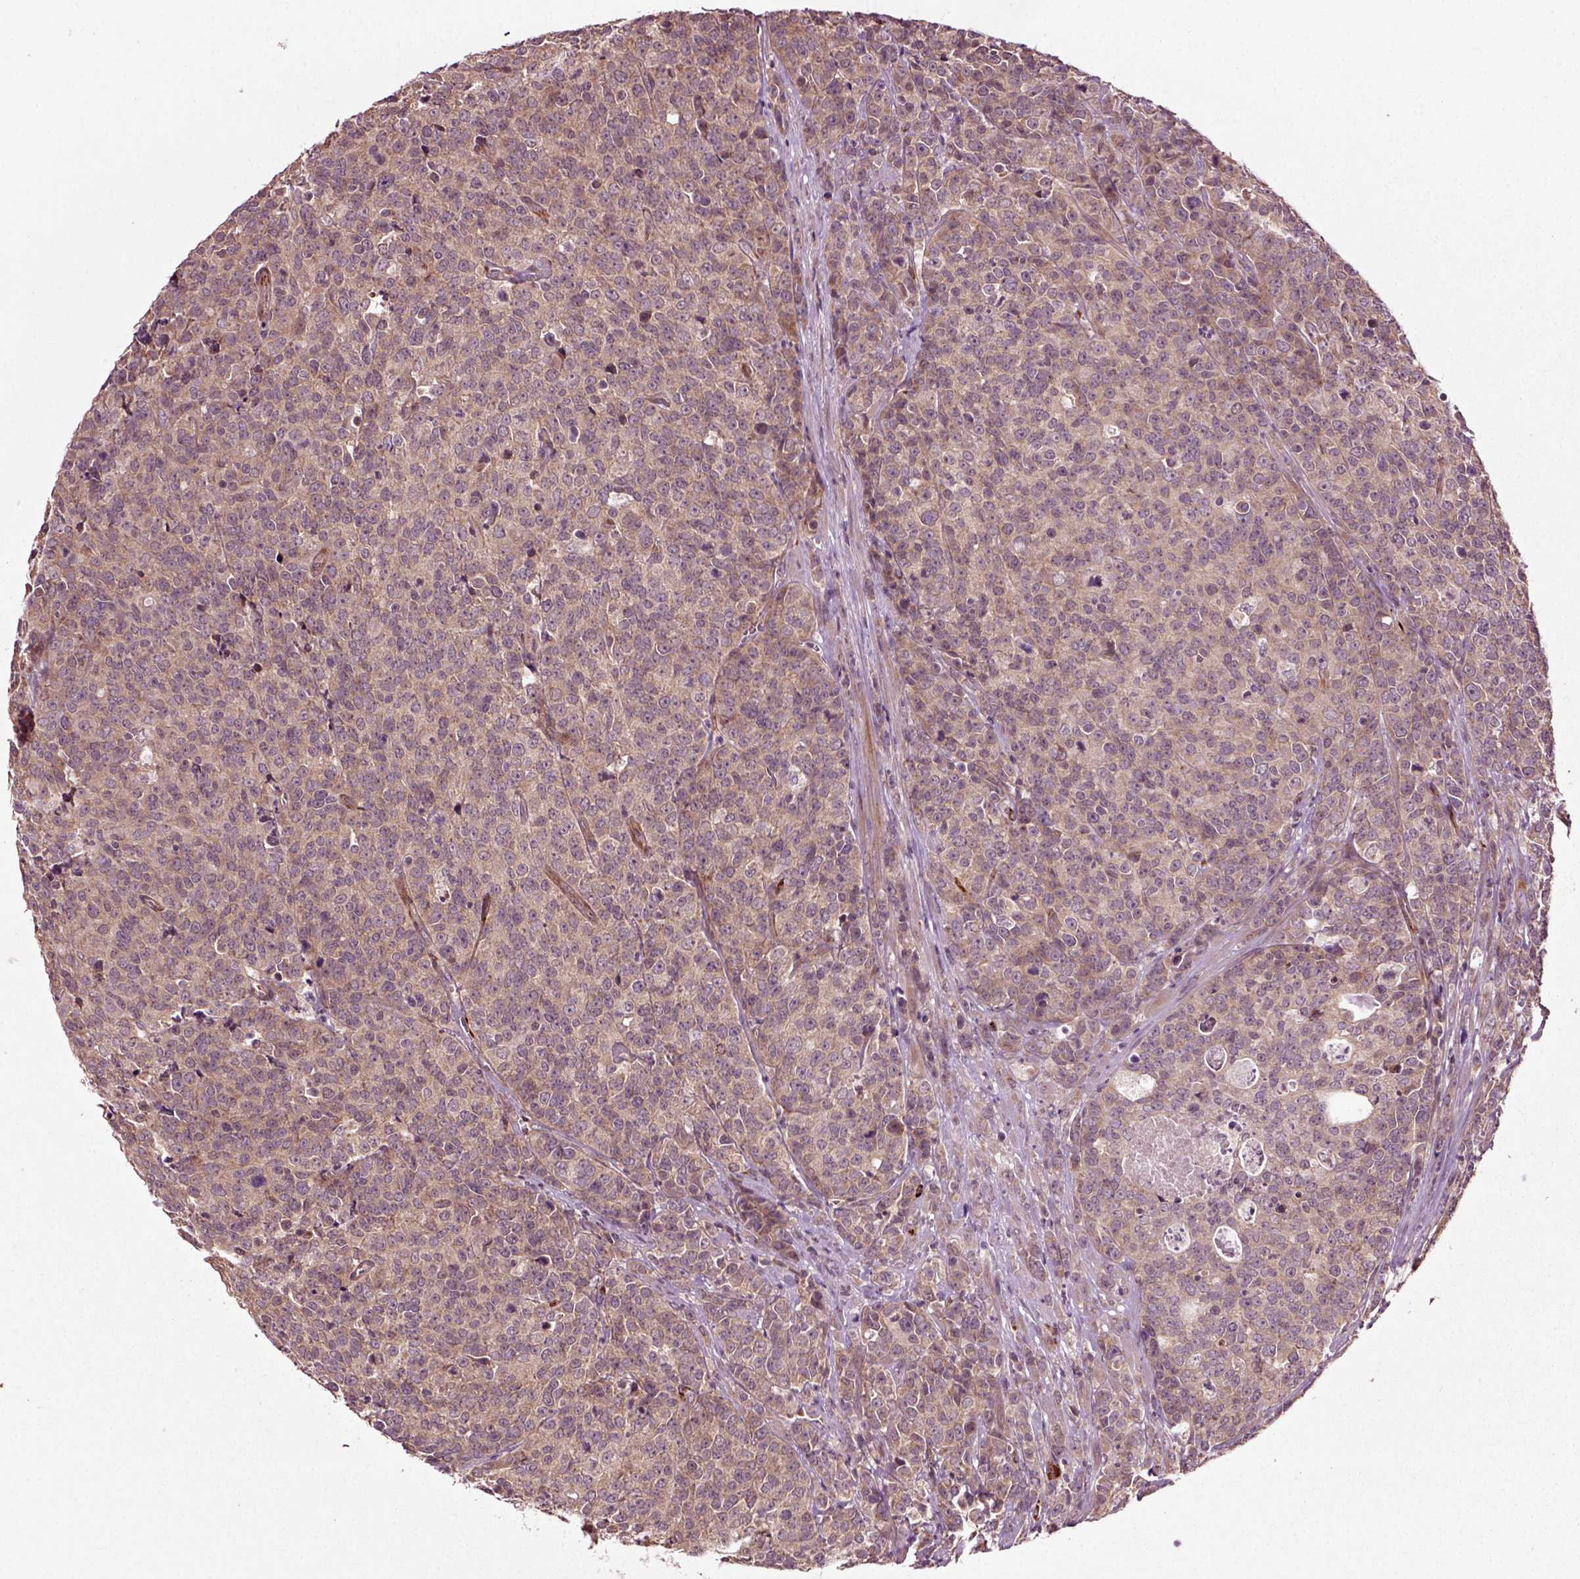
{"staining": {"intensity": "weak", "quantity": ">75%", "location": "cytoplasmic/membranous"}, "tissue": "prostate cancer", "cell_type": "Tumor cells", "image_type": "cancer", "snomed": [{"axis": "morphology", "description": "Adenocarcinoma, NOS"}, {"axis": "topography", "description": "Prostate"}], "caption": "Tumor cells reveal low levels of weak cytoplasmic/membranous staining in about >75% of cells in human prostate cancer (adenocarcinoma).", "gene": "PLCD3", "patient": {"sex": "male", "age": 67}}